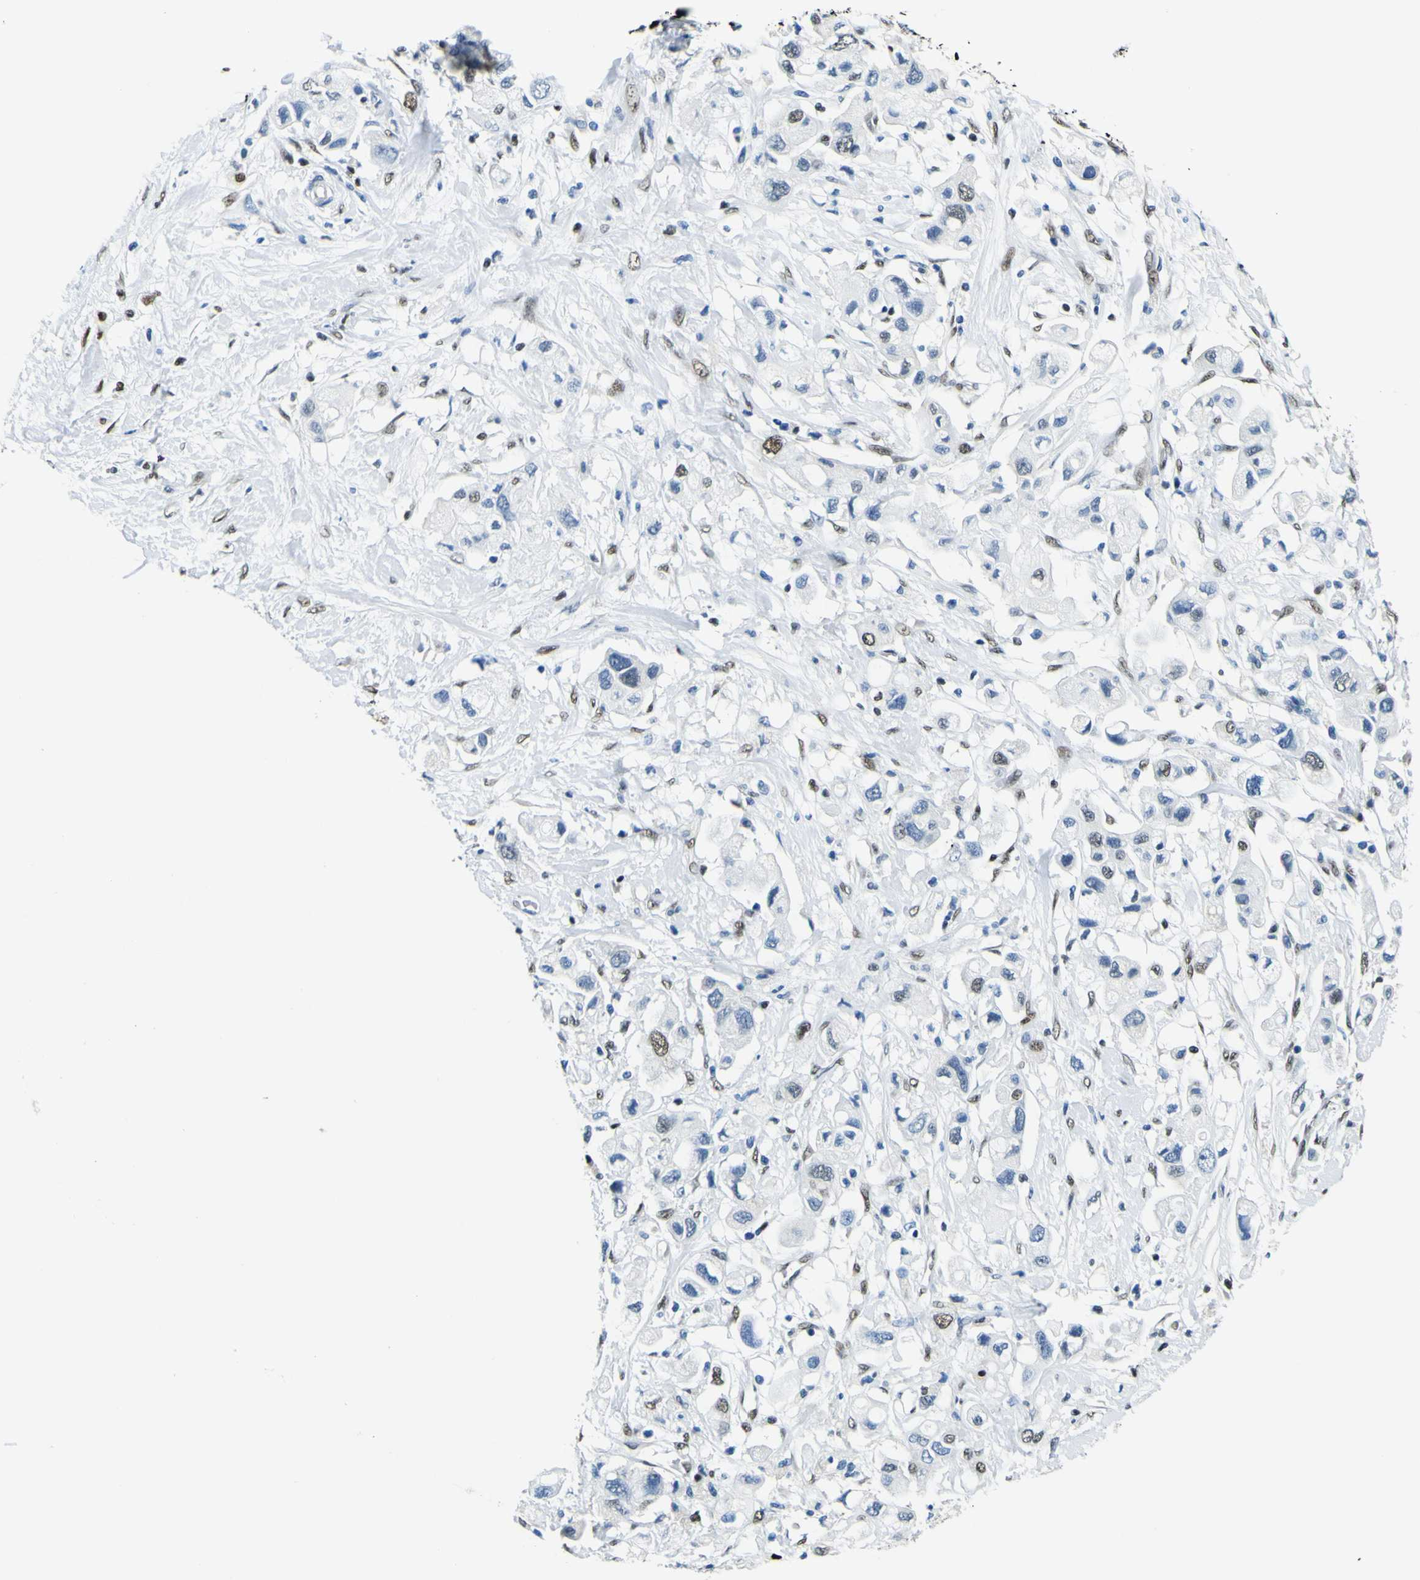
{"staining": {"intensity": "moderate", "quantity": "<25%", "location": "nuclear"}, "tissue": "pancreatic cancer", "cell_type": "Tumor cells", "image_type": "cancer", "snomed": [{"axis": "morphology", "description": "Adenocarcinoma, NOS"}, {"axis": "topography", "description": "Pancreas"}], "caption": "A high-resolution histopathology image shows IHC staining of pancreatic cancer, which demonstrates moderate nuclear expression in about <25% of tumor cells.", "gene": "SP1", "patient": {"sex": "female", "age": 56}}